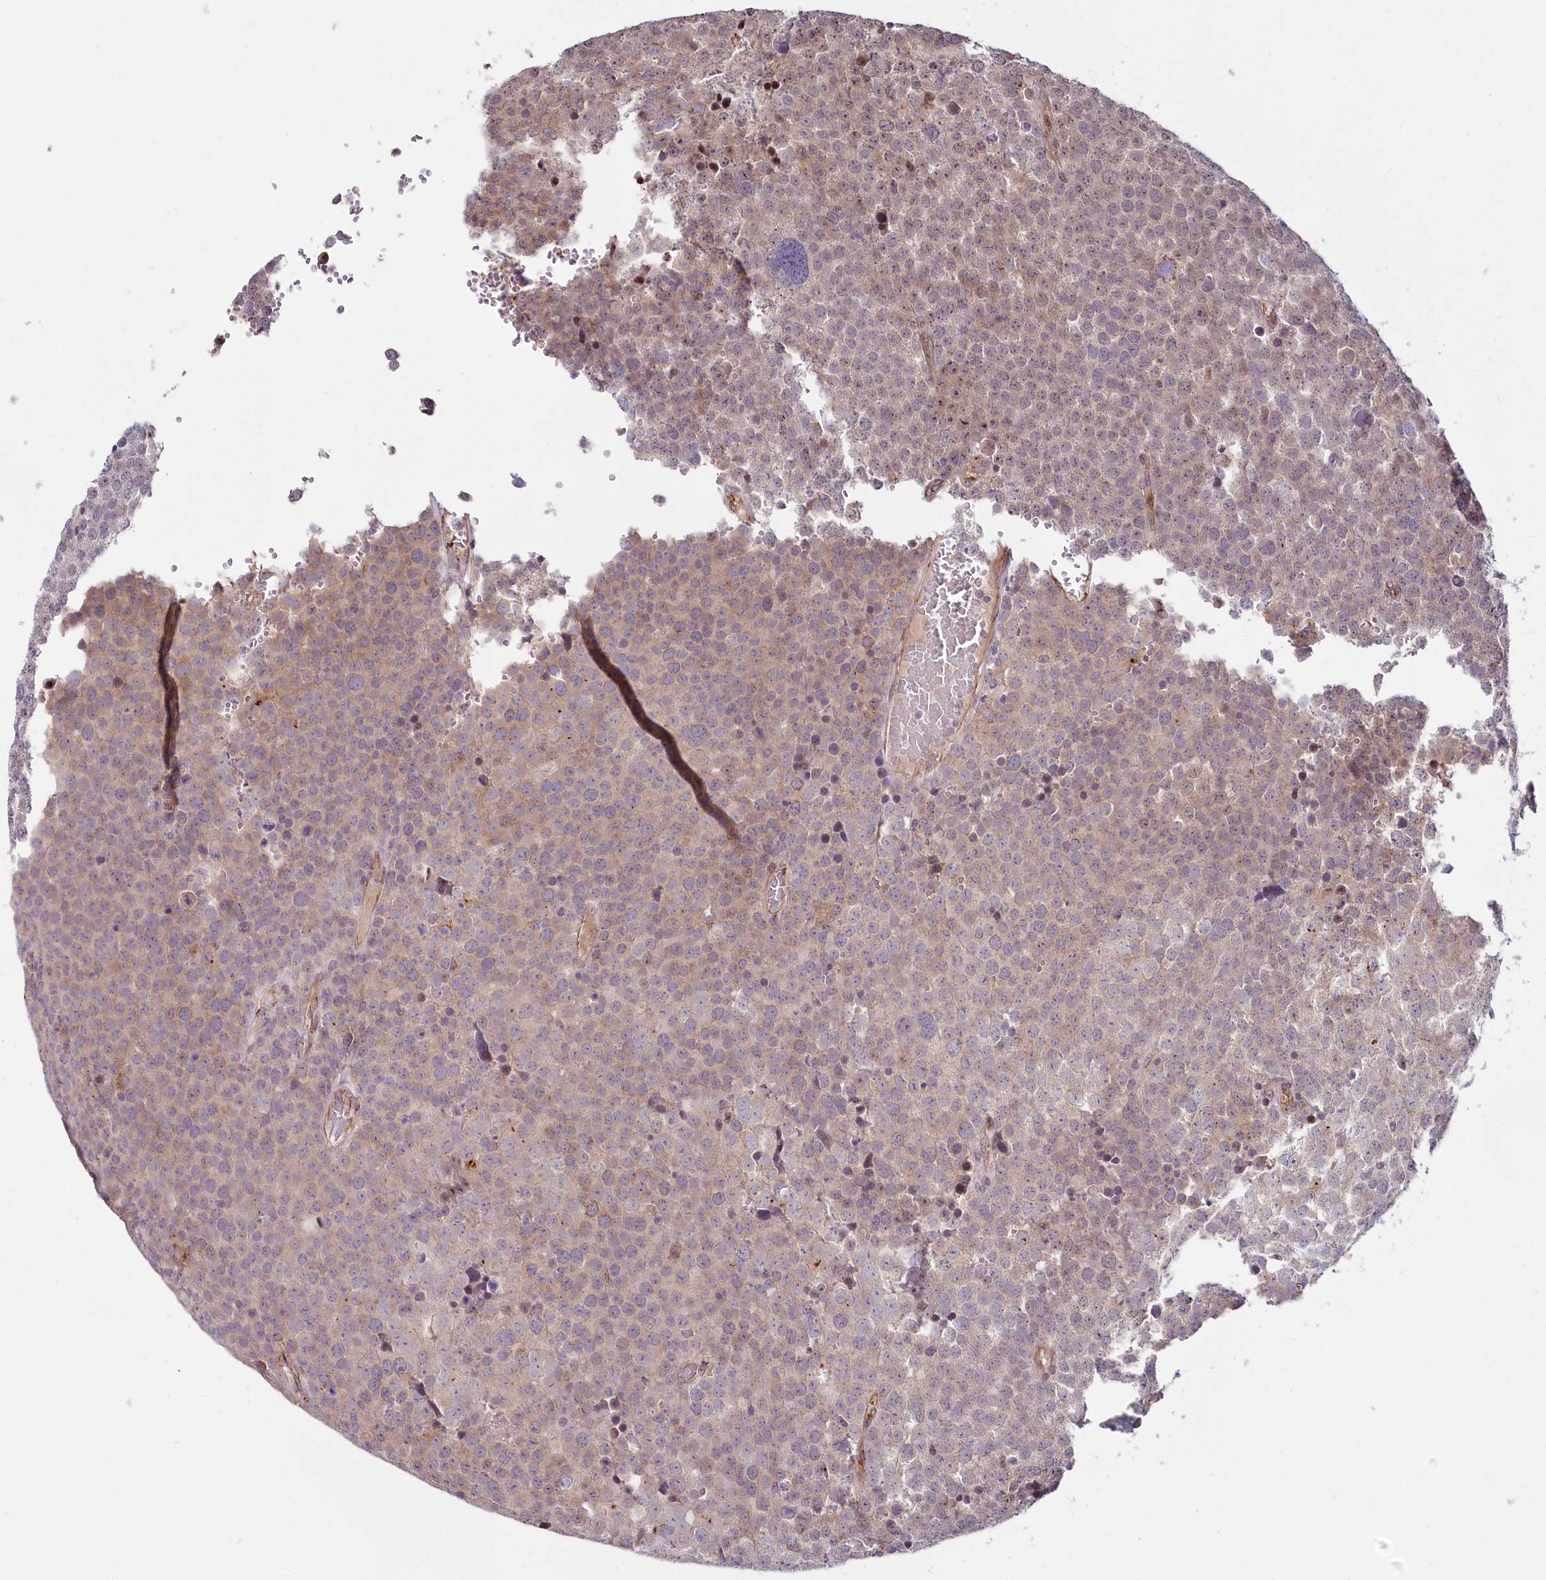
{"staining": {"intensity": "weak", "quantity": "25%-75%", "location": "cytoplasmic/membranous,nuclear"}, "tissue": "testis cancer", "cell_type": "Tumor cells", "image_type": "cancer", "snomed": [{"axis": "morphology", "description": "Seminoma, NOS"}, {"axis": "topography", "description": "Testis"}], "caption": "This micrograph demonstrates IHC staining of human seminoma (testis), with low weak cytoplasmic/membranous and nuclear expression in approximately 25%-75% of tumor cells.", "gene": "ALKBH8", "patient": {"sex": "male", "age": 71}}